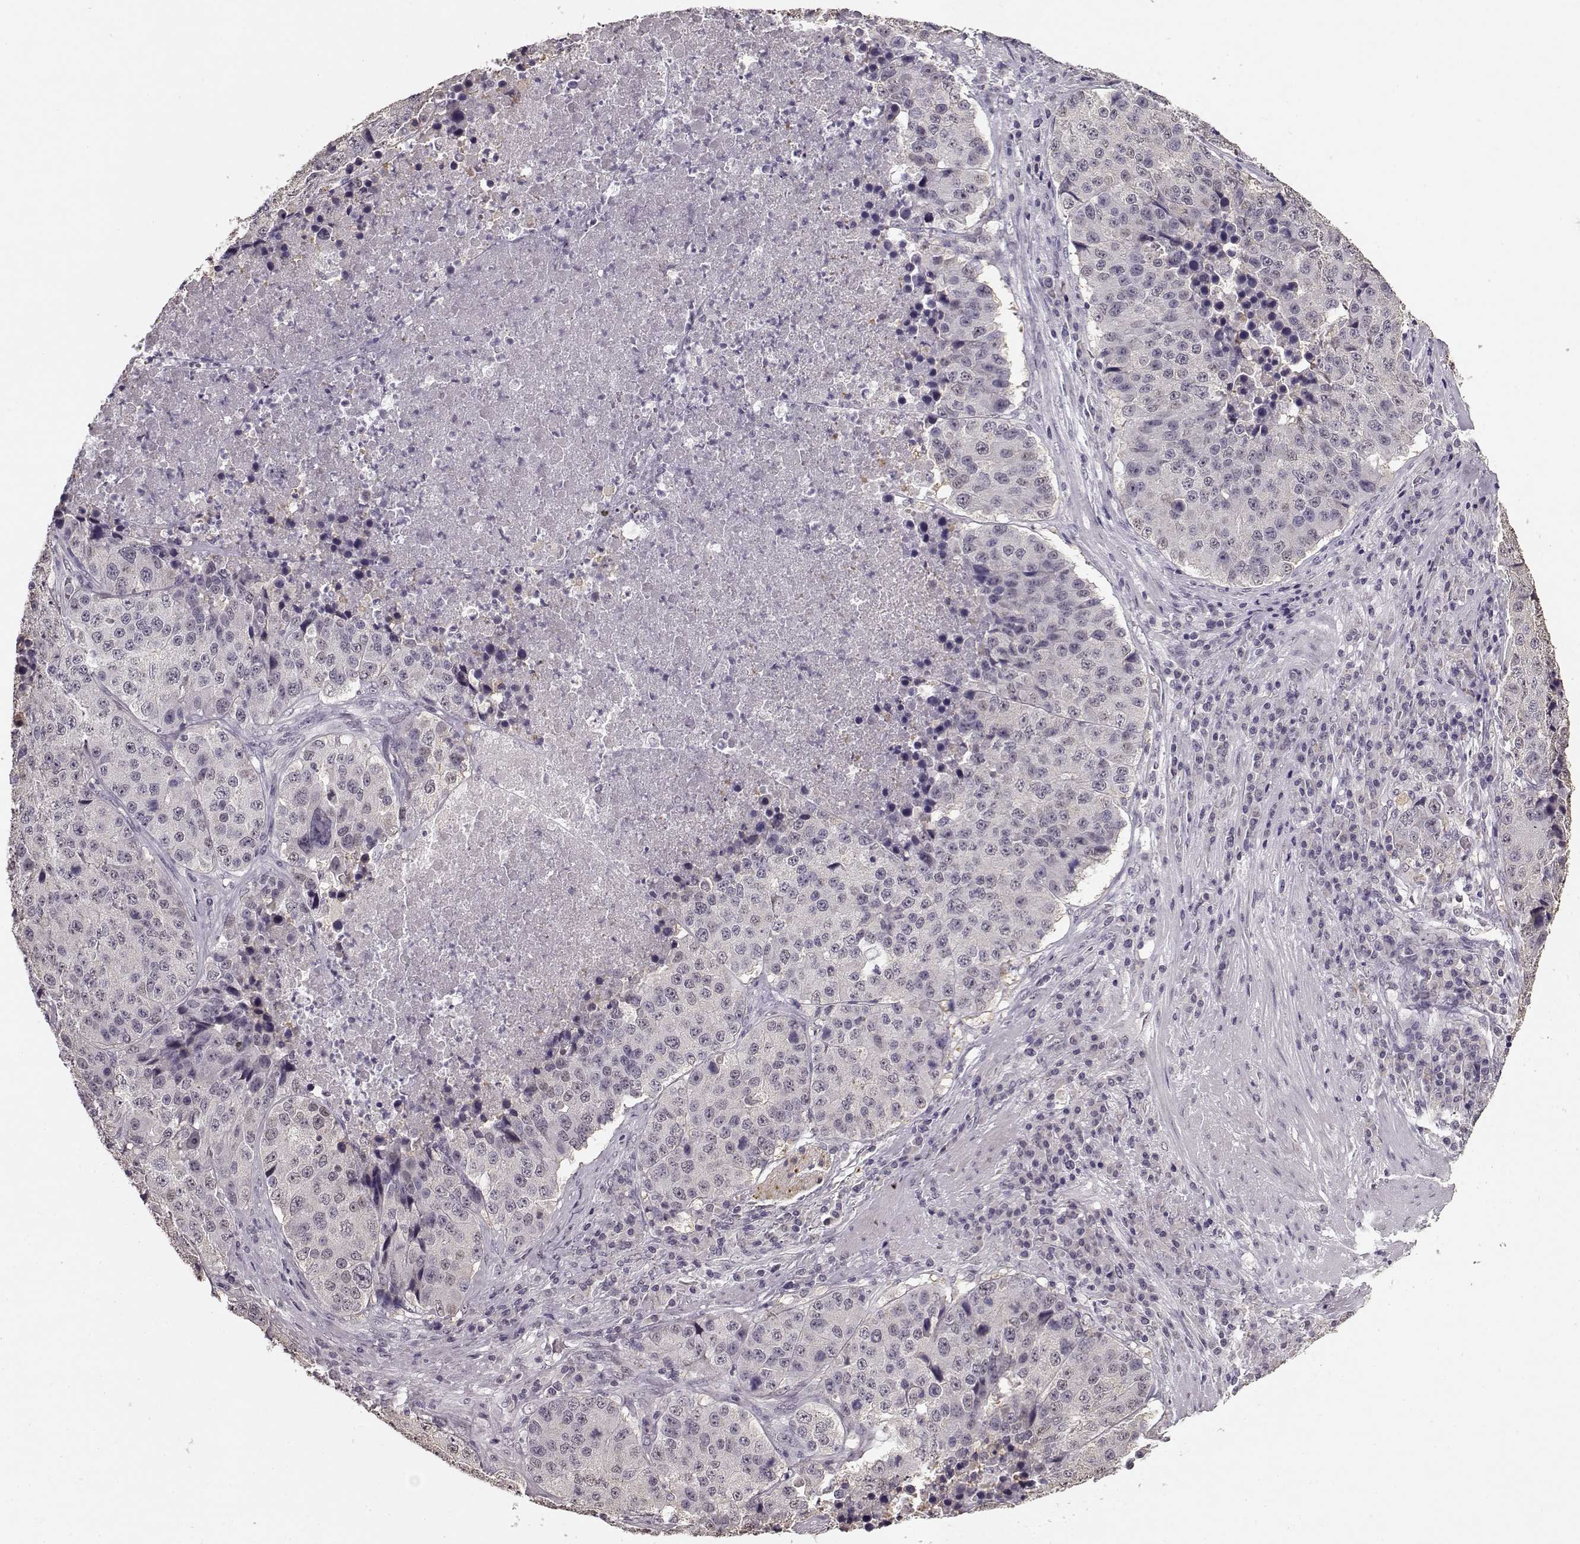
{"staining": {"intensity": "weak", "quantity": "<25%", "location": "nuclear"}, "tissue": "stomach cancer", "cell_type": "Tumor cells", "image_type": "cancer", "snomed": [{"axis": "morphology", "description": "Adenocarcinoma, NOS"}, {"axis": "topography", "description": "Stomach"}], "caption": "The immunohistochemistry micrograph has no significant positivity in tumor cells of stomach cancer tissue.", "gene": "RP1L1", "patient": {"sex": "male", "age": 71}}